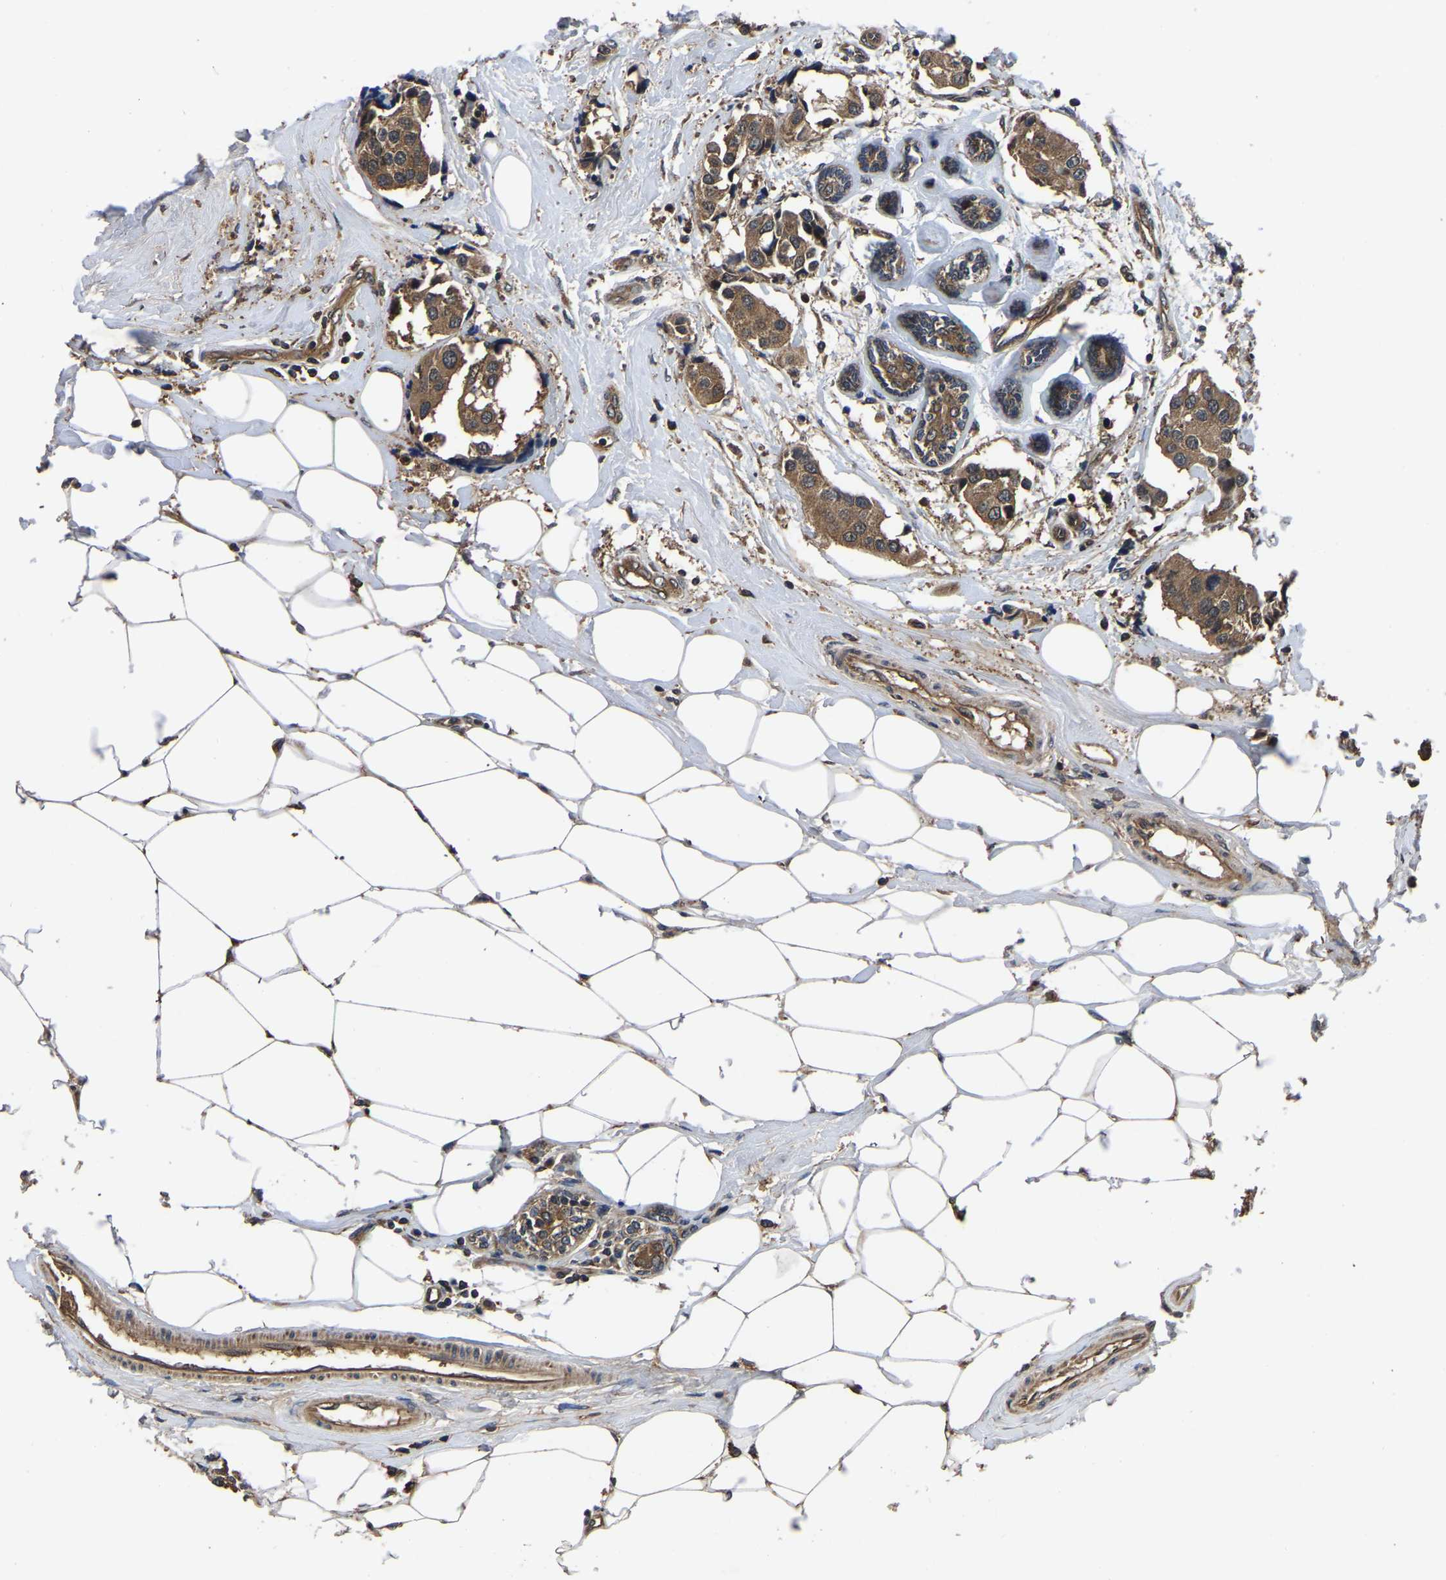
{"staining": {"intensity": "moderate", "quantity": ">75%", "location": "cytoplasmic/membranous"}, "tissue": "breast cancer", "cell_type": "Tumor cells", "image_type": "cancer", "snomed": [{"axis": "morphology", "description": "Normal tissue, NOS"}, {"axis": "morphology", "description": "Duct carcinoma"}, {"axis": "topography", "description": "Breast"}], "caption": "A brown stain labels moderate cytoplasmic/membranous staining of a protein in human intraductal carcinoma (breast) tumor cells. (DAB (3,3'-diaminobenzidine) IHC, brown staining for protein, blue staining for nuclei).", "gene": "CRYZL1", "patient": {"sex": "female", "age": 39}}